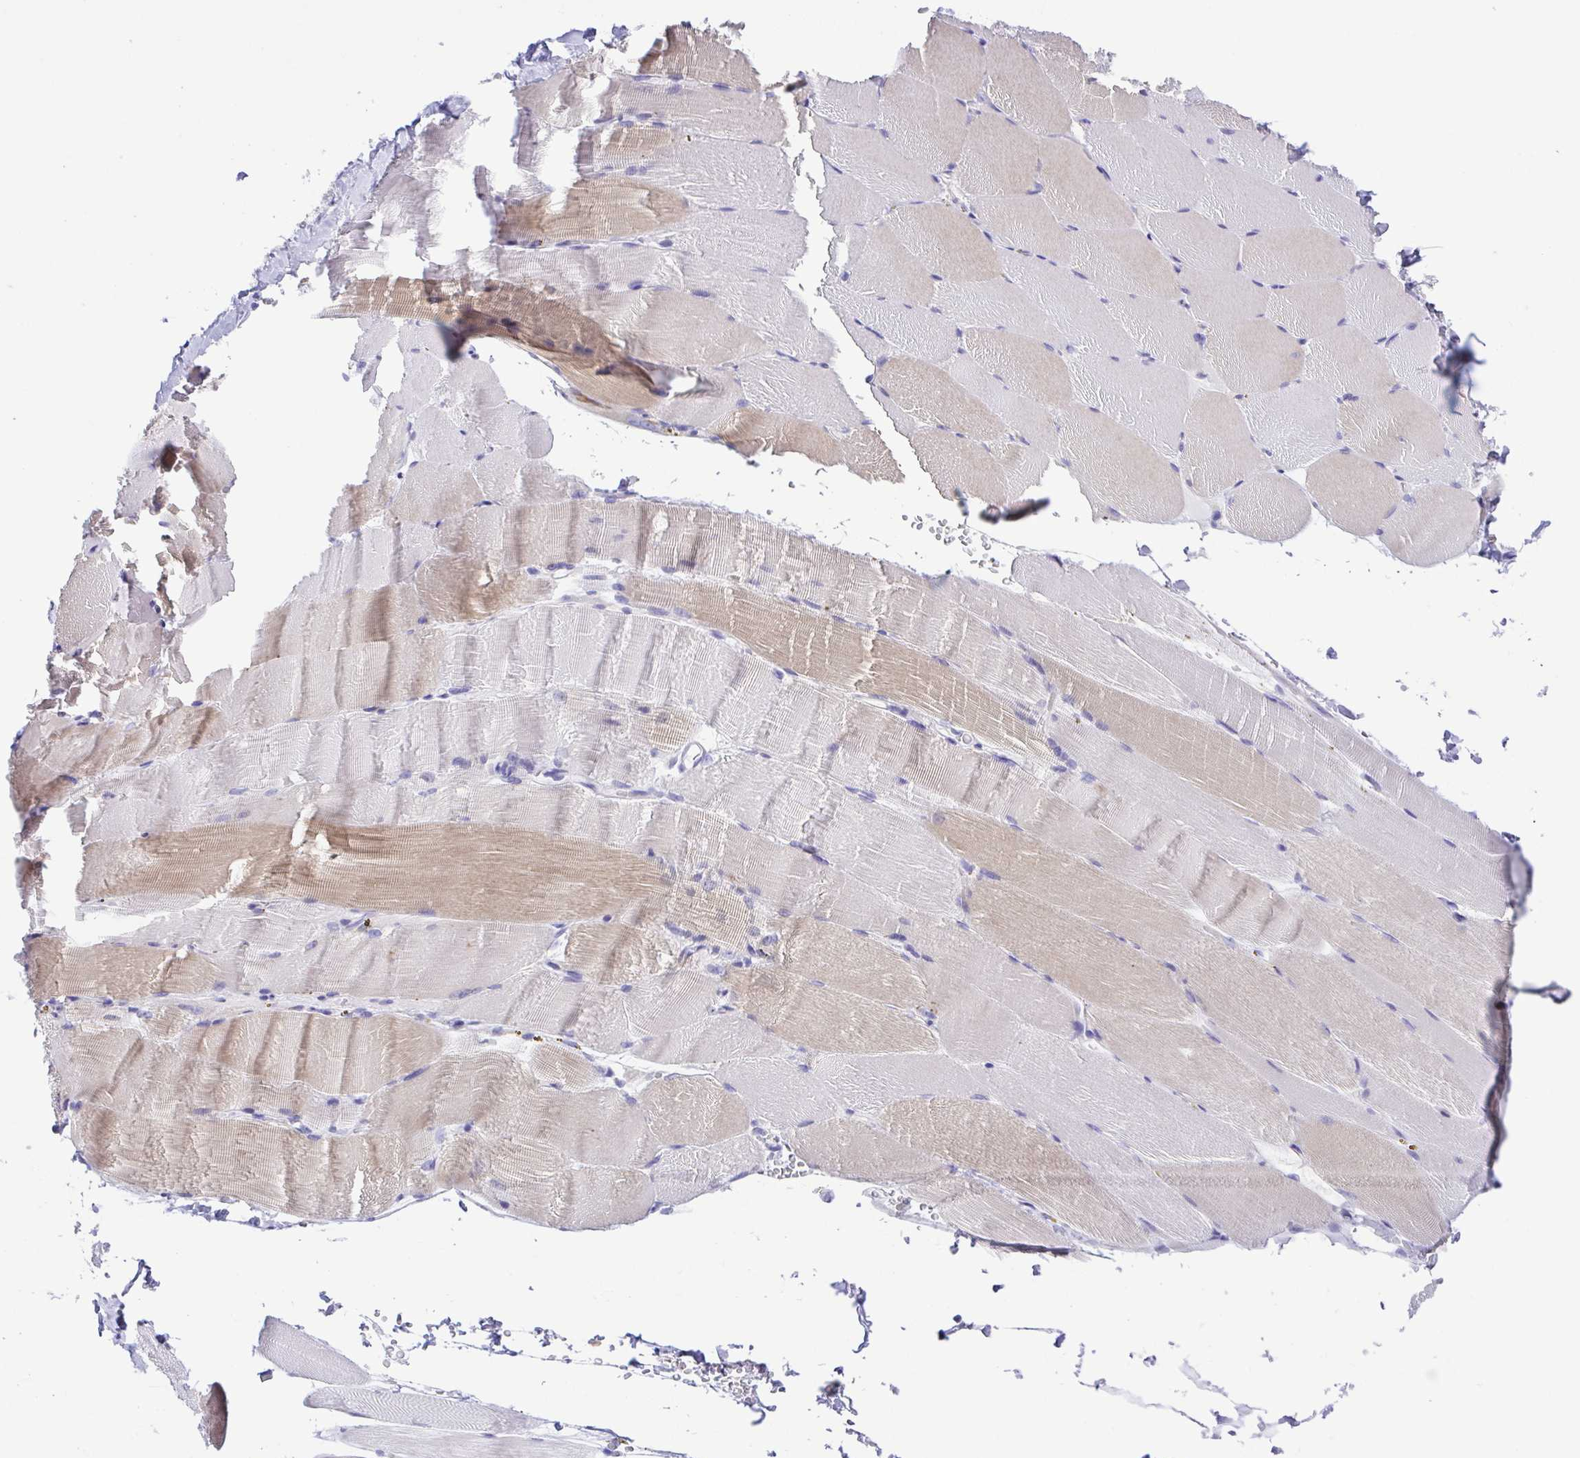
{"staining": {"intensity": "weak", "quantity": "<25%", "location": "cytoplasmic/membranous"}, "tissue": "skeletal muscle", "cell_type": "Myocytes", "image_type": "normal", "snomed": [{"axis": "morphology", "description": "Normal tissue, NOS"}, {"axis": "topography", "description": "Skeletal muscle"}], "caption": "A histopathology image of human skeletal muscle is negative for staining in myocytes. (DAB IHC visualized using brightfield microscopy, high magnification).", "gene": "CD72", "patient": {"sex": "female", "age": 37}}